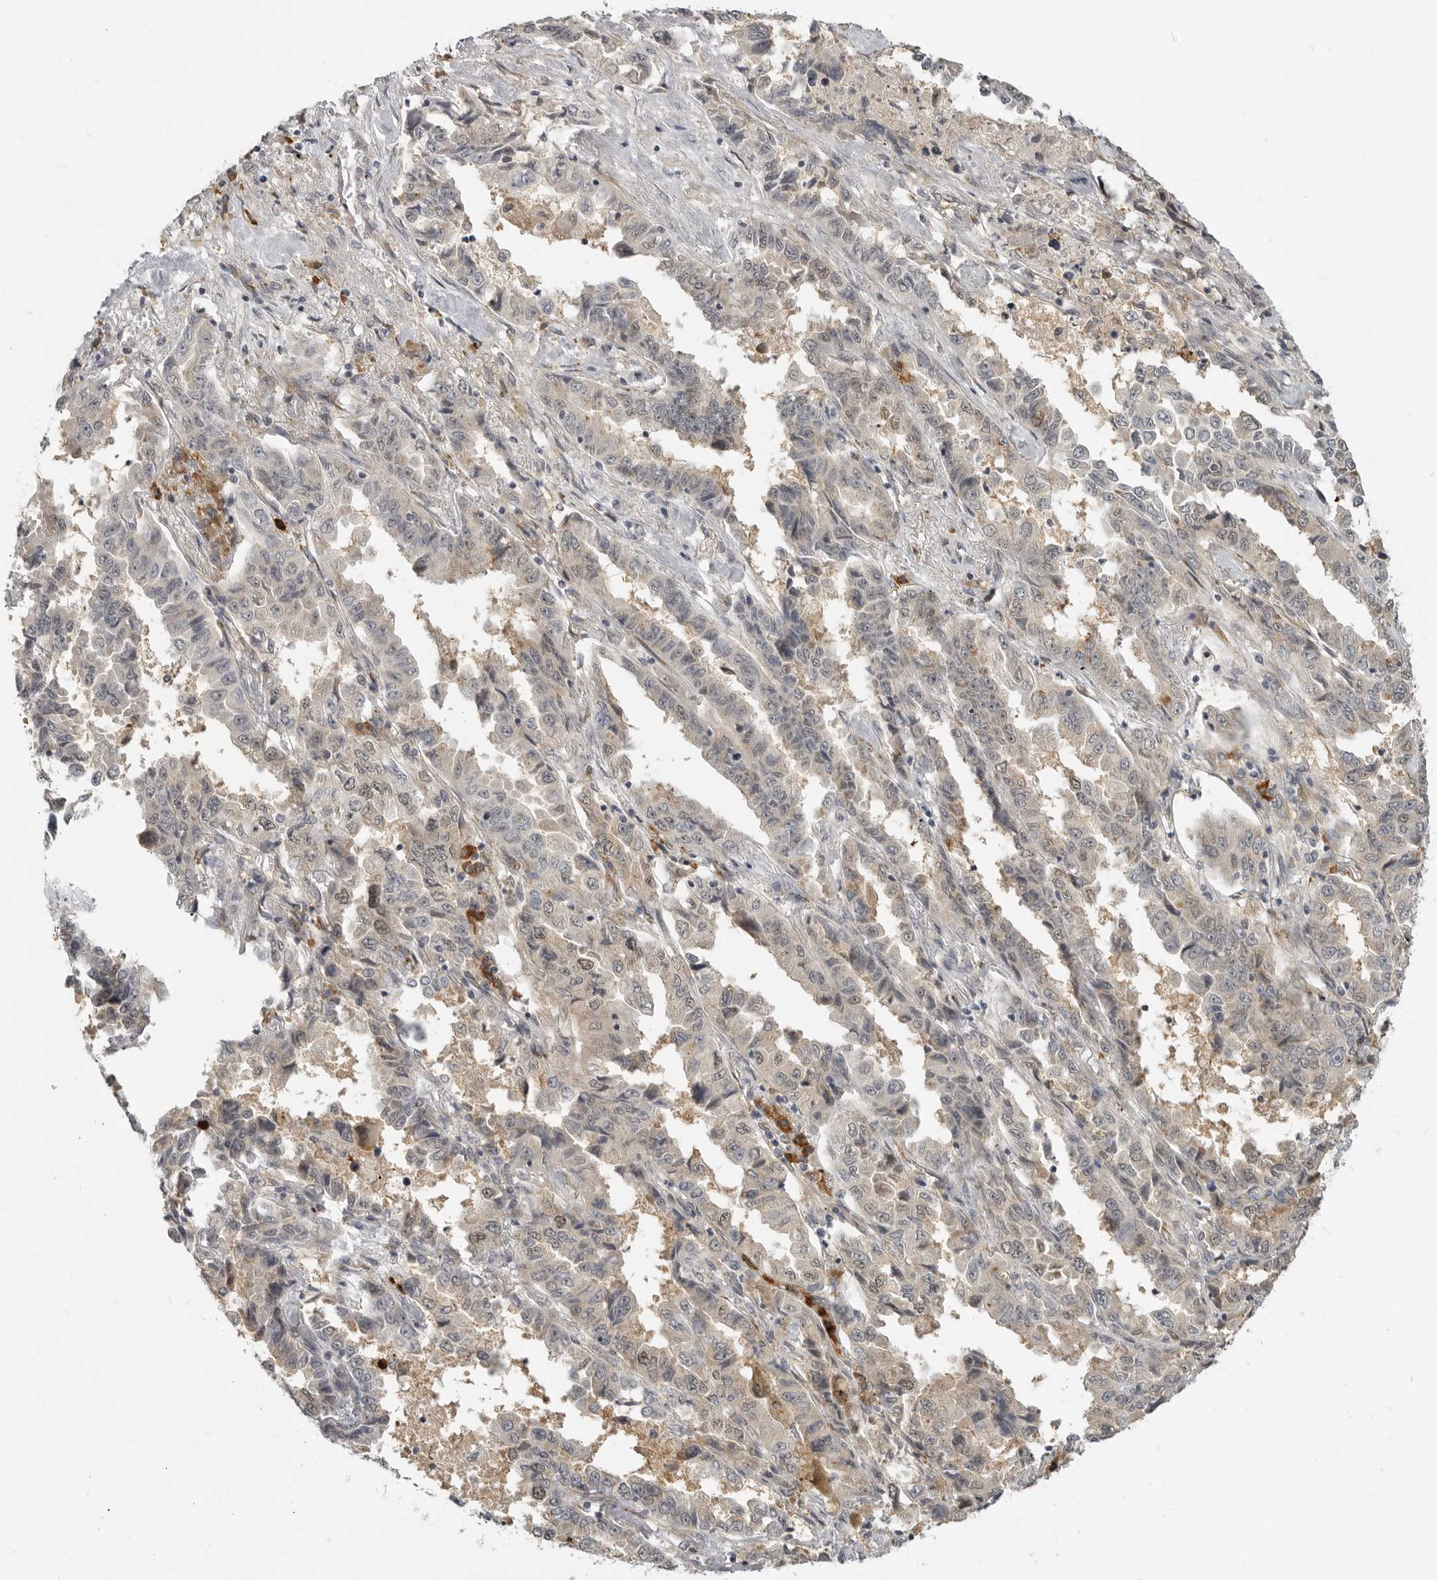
{"staining": {"intensity": "weak", "quantity": "<25%", "location": "cytoplasmic/membranous,nuclear"}, "tissue": "lung cancer", "cell_type": "Tumor cells", "image_type": "cancer", "snomed": [{"axis": "morphology", "description": "Adenocarcinoma, NOS"}, {"axis": "topography", "description": "Lung"}], "caption": "The micrograph demonstrates no staining of tumor cells in adenocarcinoma (lung).", "gene": "CEP295NL", "patient": {"sex": "female", "age": 51}}